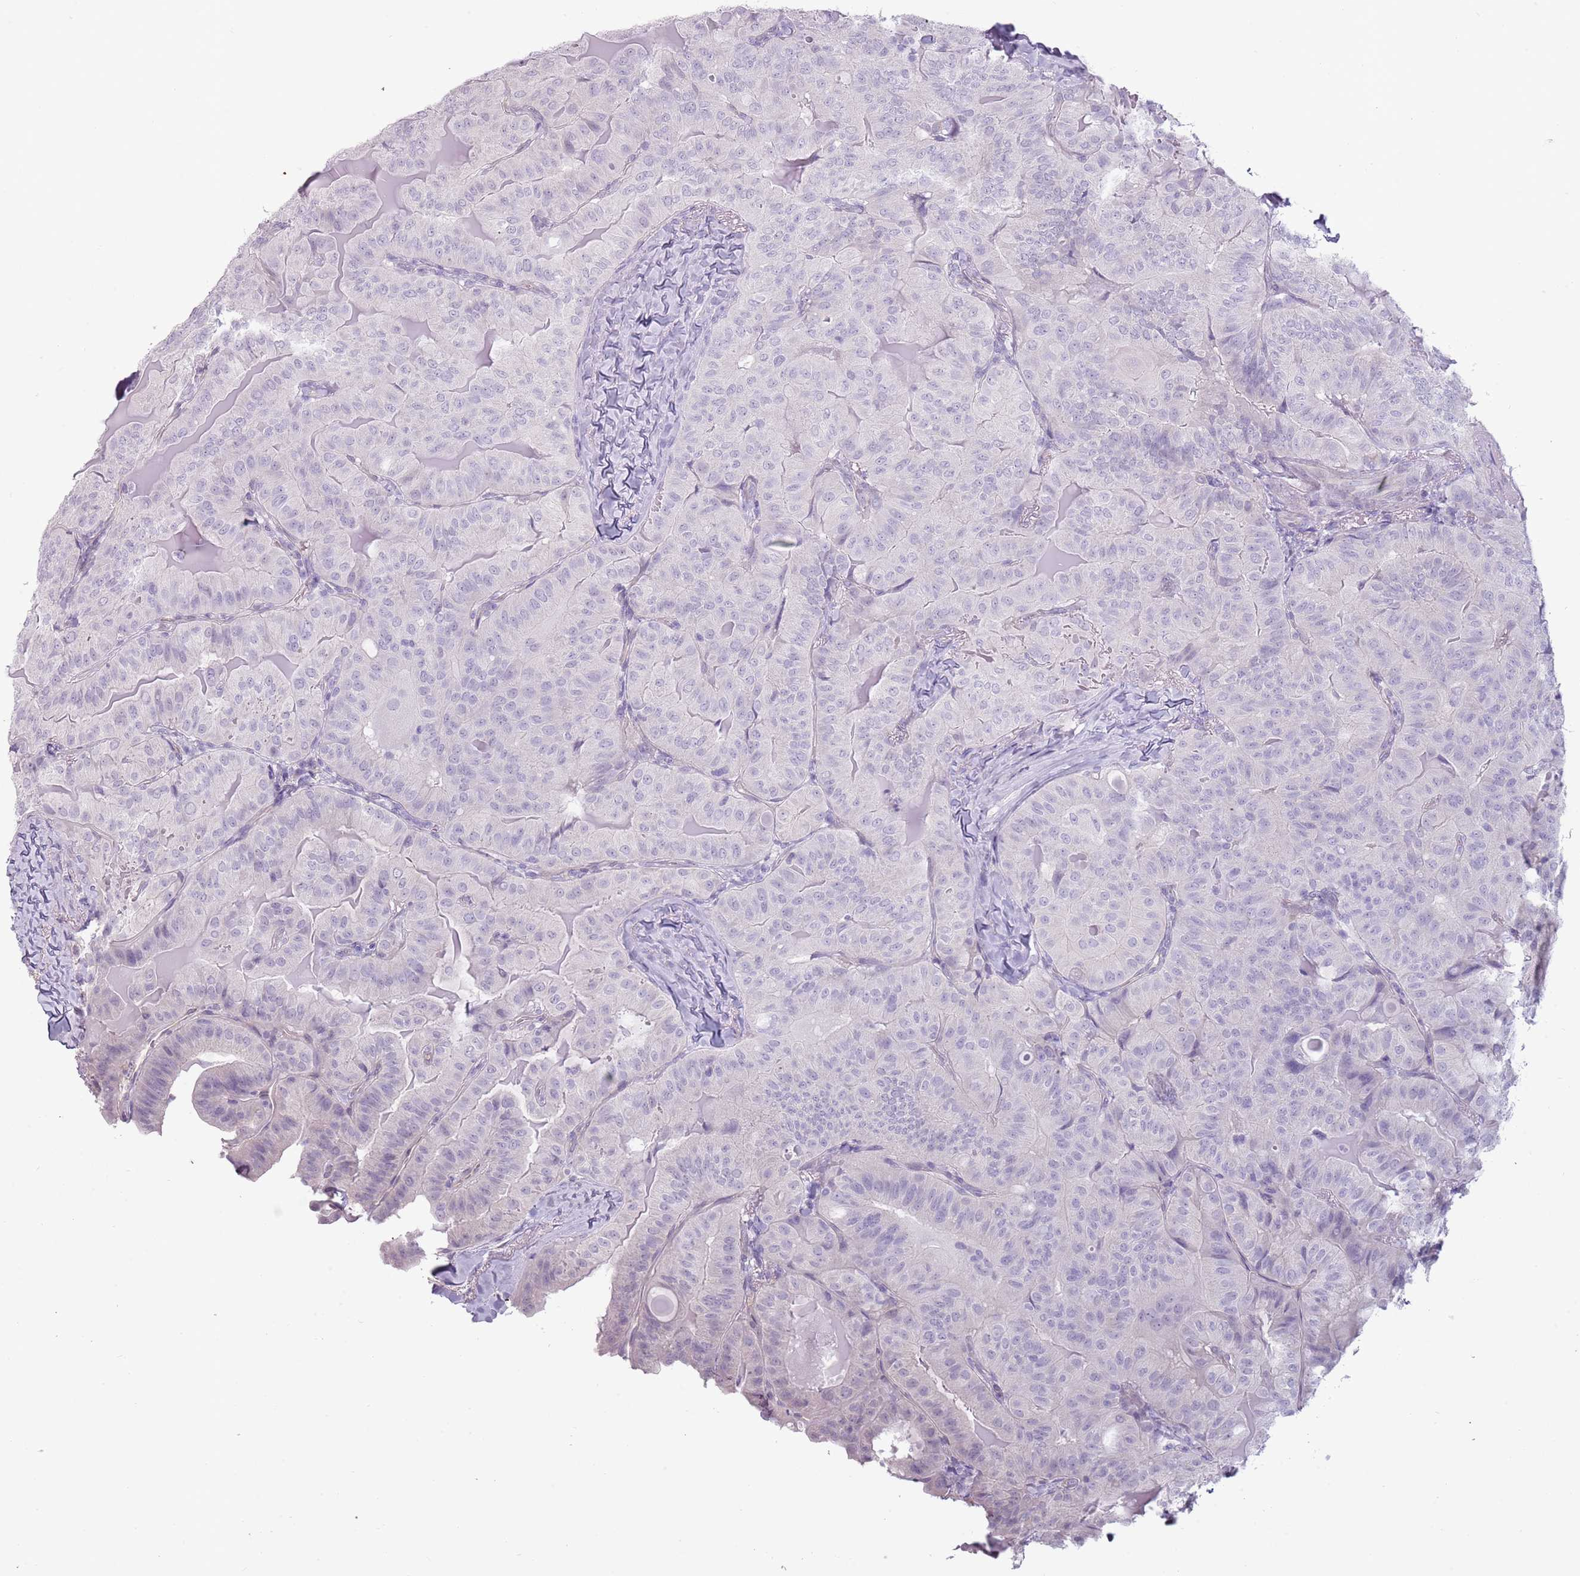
{"staining": {"intensity": "negative", "quantity": "none", "location": "none"}, "tissue": "thyroid cancer", "cell_type": "Tumor cells", "image_type": "cancer", "snomed": [{"axis": "morphology", "description": "Papillary adenocarcinoma, NOS"}, {"axis": "topography", "description": "Thyroid gland"}], "caption": "There is no significant positivity in tumor cells of thyroid papillary adenocarcinoma.", "gene": "RFX2", "patient": {"sex": "female", "age": 68}}